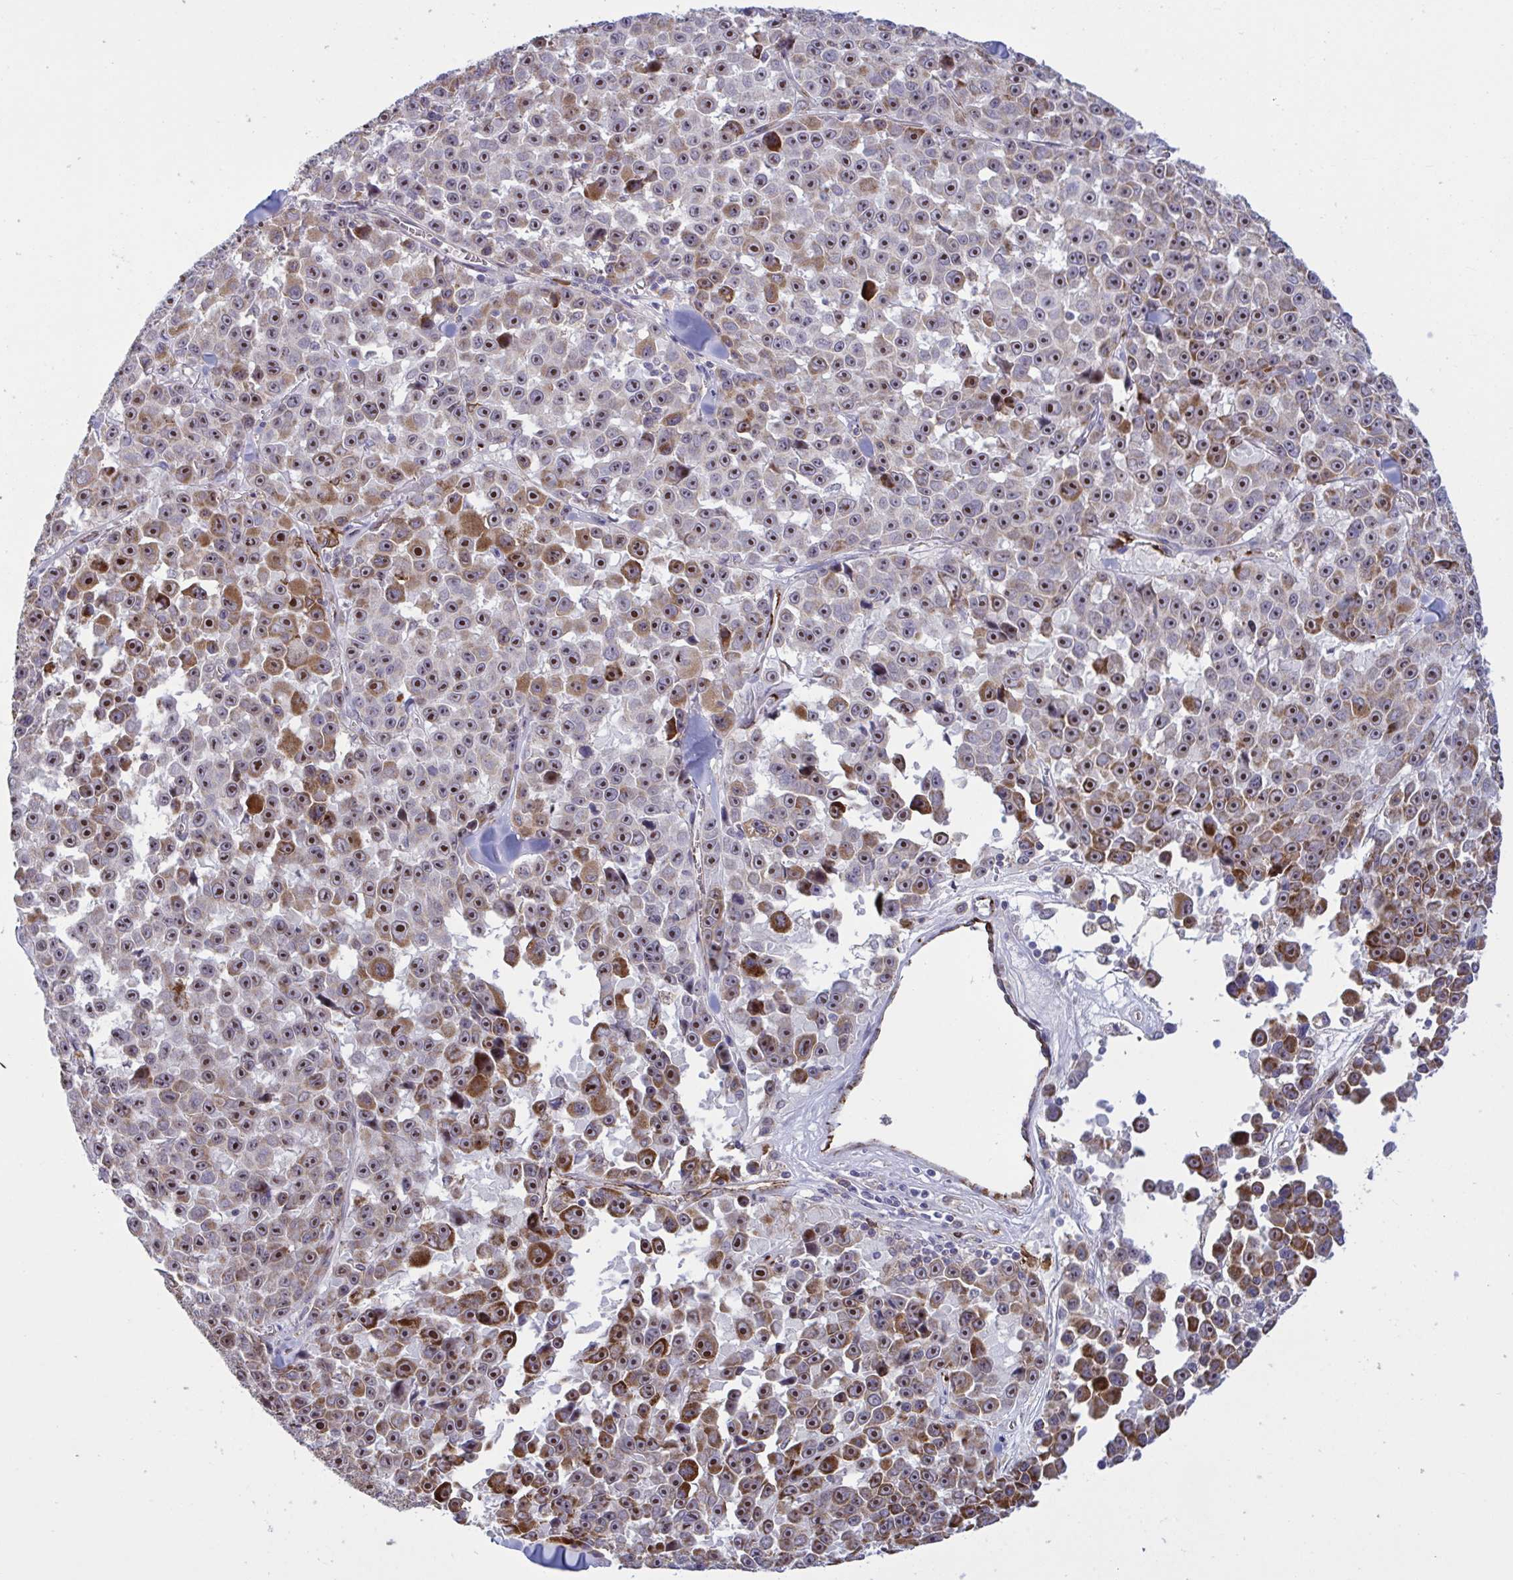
{"staining": {"intensity": "moderate", "quantity": ">75%", "location": "cytoplasmic/membranous,nuclear"}, "tissue": "melanoma", "cell_type": "Tumor cells", "image_type": "cancer", "snomed": [{"axis": "morphology", "description": "Malignant melanoma, NOS"}, {"axis": "topography", "description": "Skin"}], "caption": "Human melanoma stained for a protein (brown) reveals moderate cytoplasmic/membranous and nuclear positive staining in approximately >75% of tumor cells.", "gene": "CD101", "patient": {"sex": "female", "age": 66}}